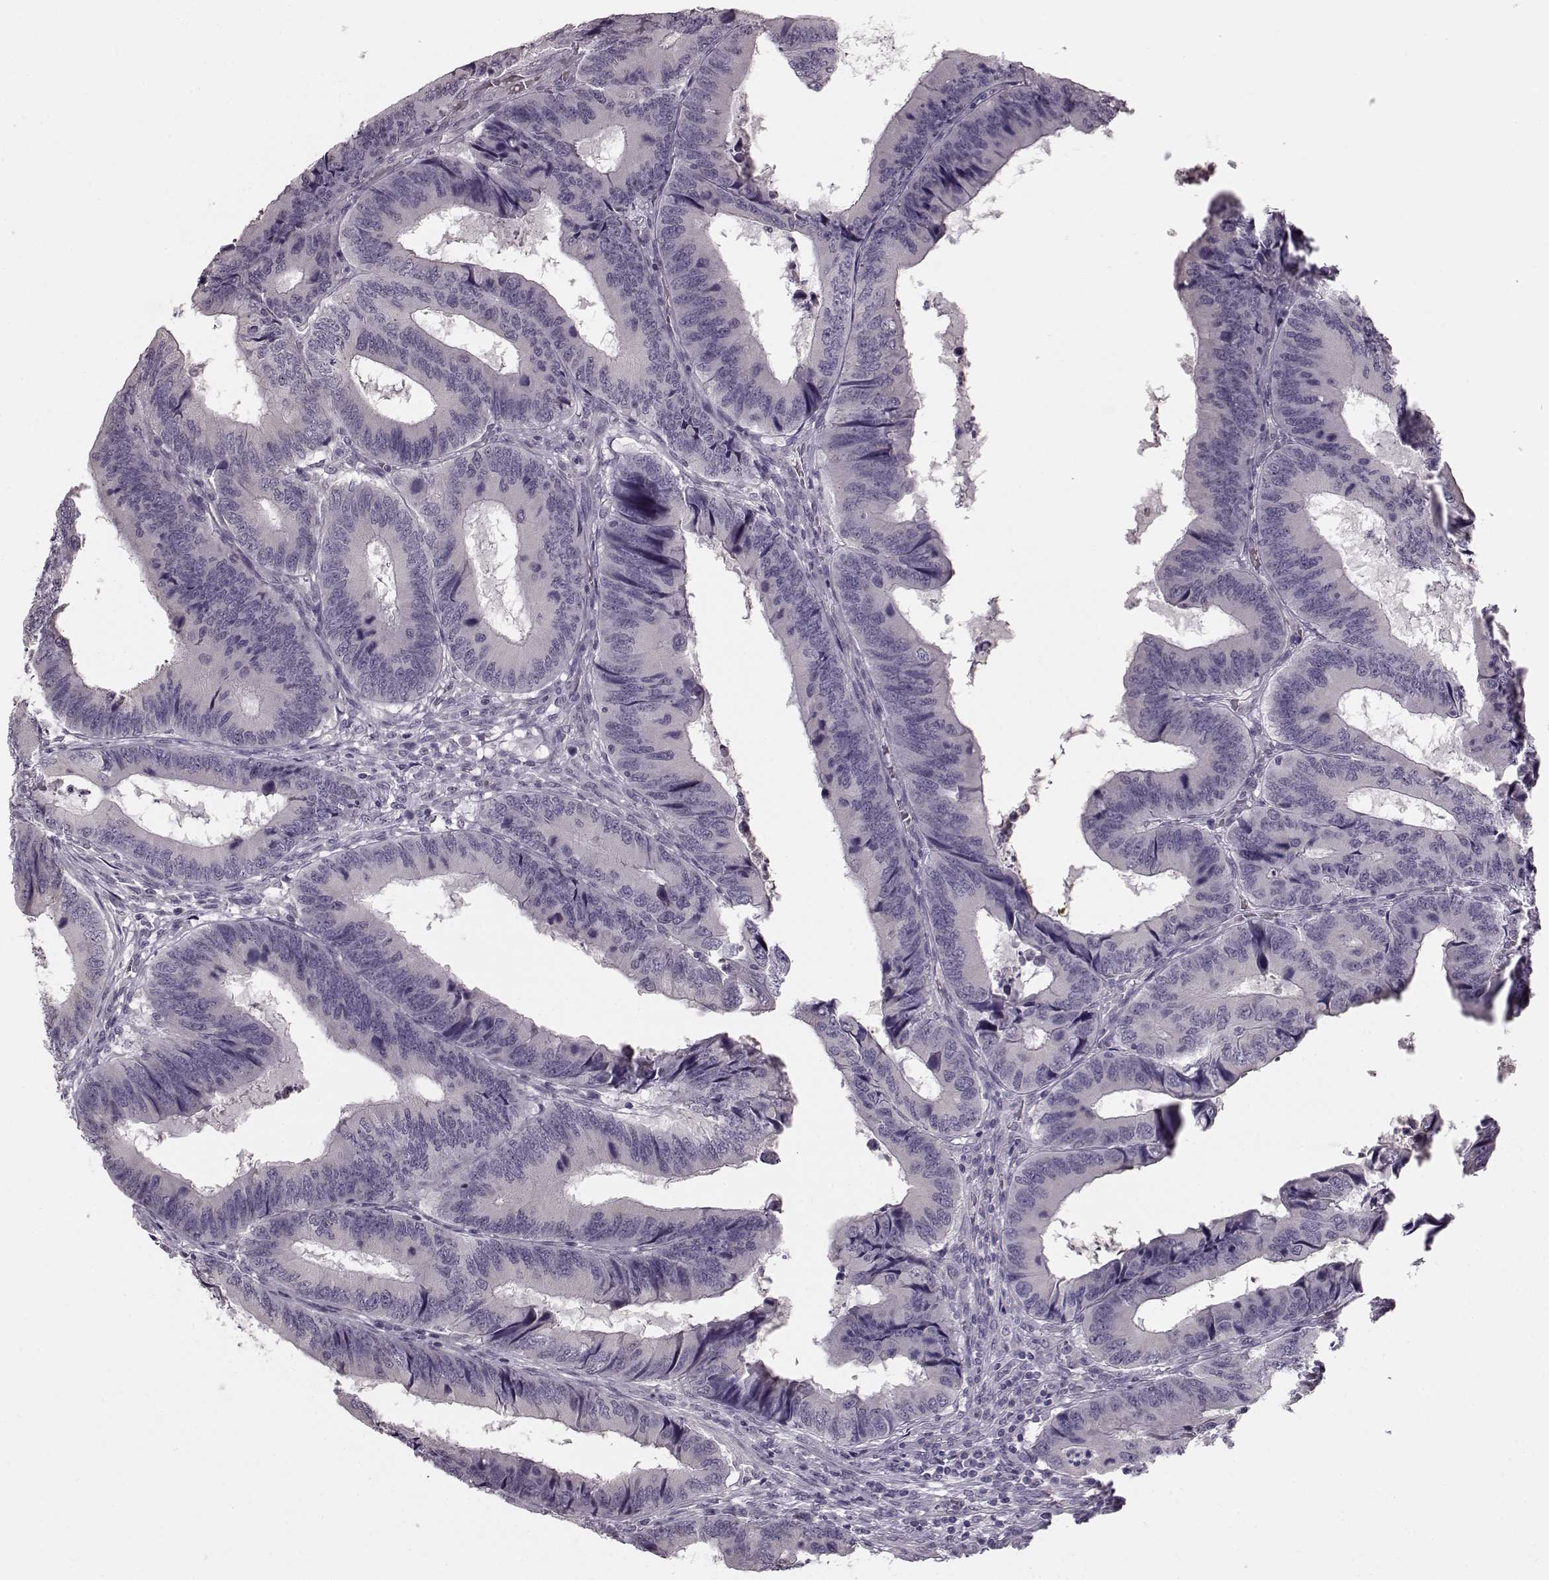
{"staining": {"intensity": "negative", "quantity": "none", "location": "none"}, "tissue": "colorectal cancer", "cell_type": "Tumor cells", "image_type": "cancer", "snomed": [{"axis": "morphology", "description": "Adenocarcinoma, NOS"}, {"axis": "topography", "description": "Colon"}], "caption": "Tumor cells show no significant staining in colorectal cancer. Nuclei are stained in blue.", "gene": "MAP6D1", "patient": {"sex": "male", "age": 53}}